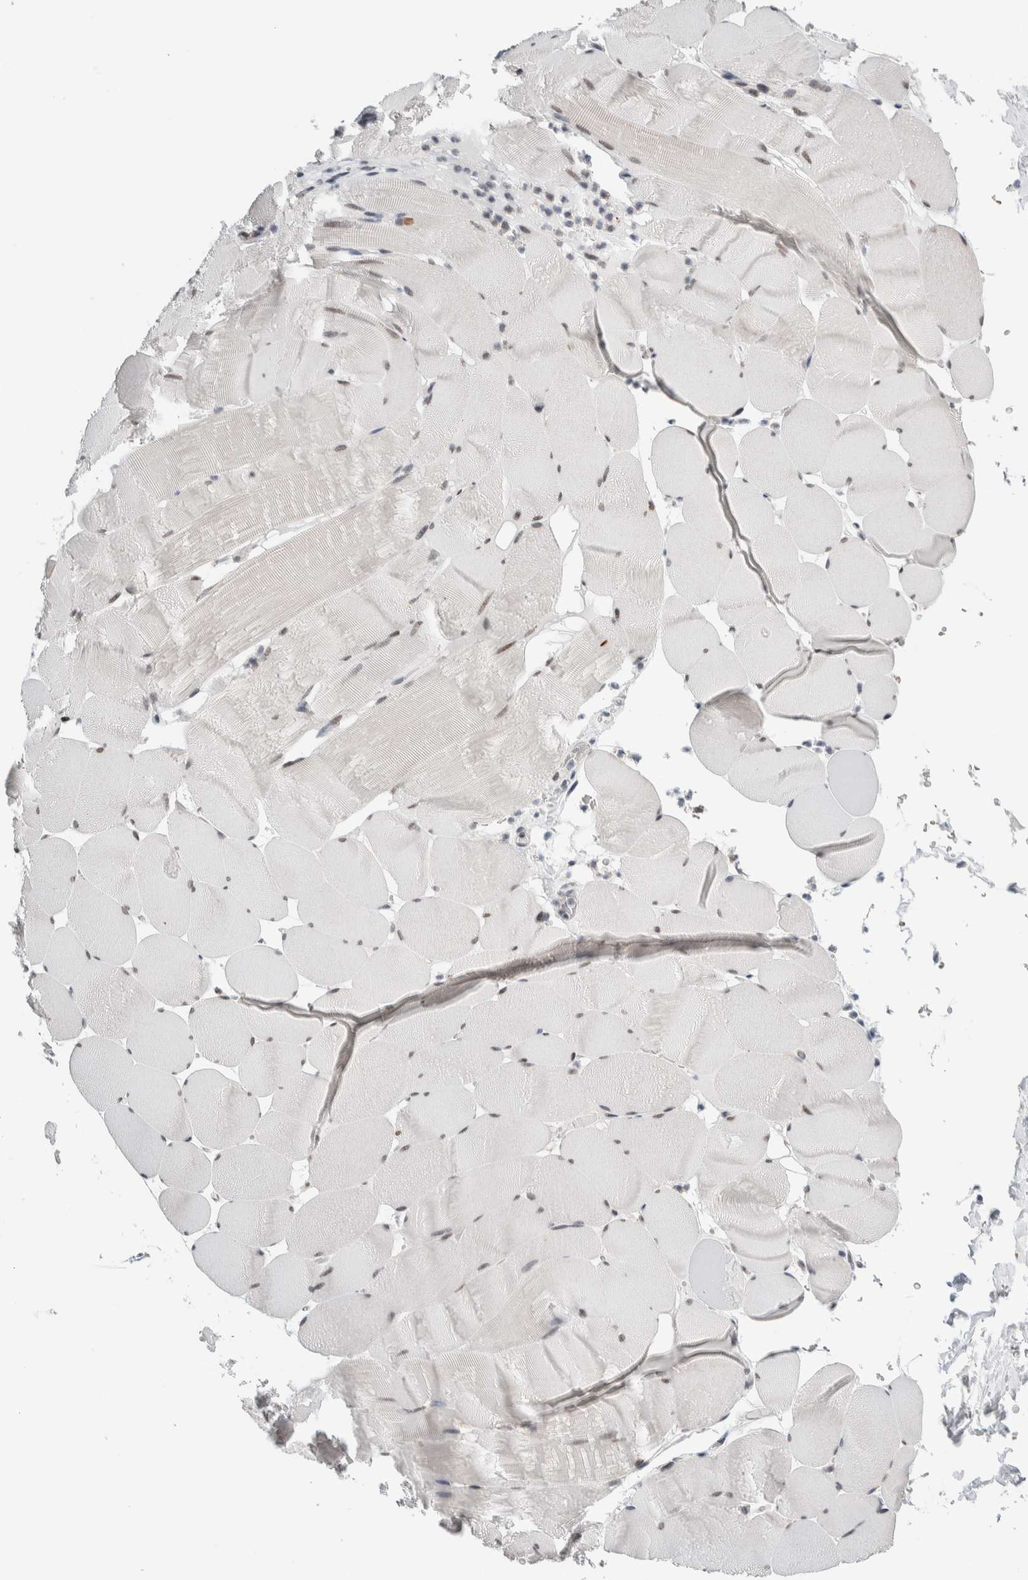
{"staining": {"intensity": "negative", "quantity": "none", "location": "none"}, "tissue": "skeletal muscle", "cell_type": "Myocytes", "image_type": "normal", "snomed": [{"axis": "morphology", "description": "Normal tissue, NOS"}, {"axis": "topography", "description": "Skeletal muscle"}], "caption": "DAB immunohistochemical staining of unremarkable skeletal muscle exhibits no significant expression in myocytes.", "gene": "NEUROD1", "patient": {"sex": "male", "age": 62}}